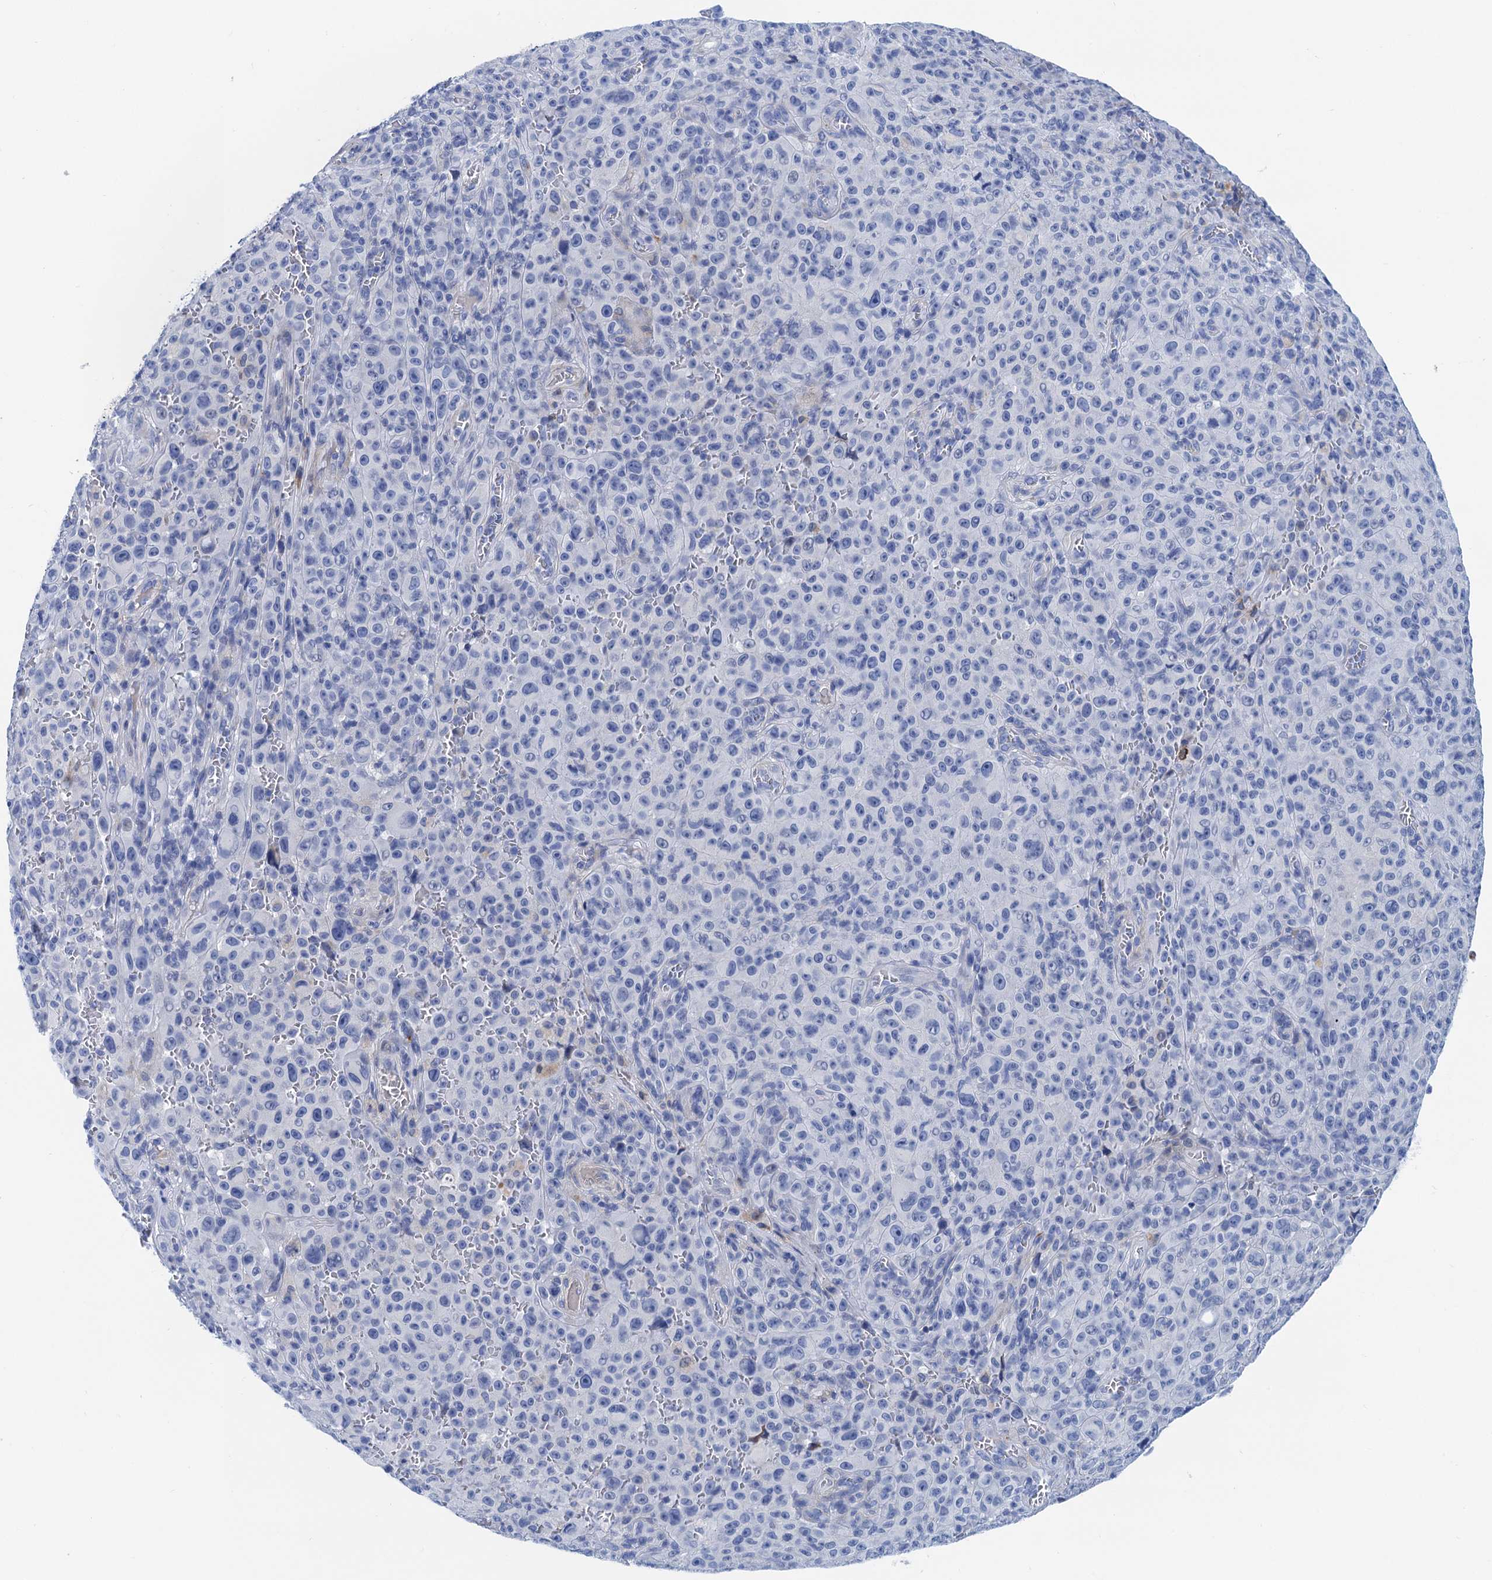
{"staining": {"intensity": "negative", "quantity": "none", "location": "none"}, "tissue": "melanoma", "cell_type": "Tumor cells", "image_type": "cancer", "snomed": [{"axis": "morphology", "description": "Malignant melanoma, NOS"}, {"axis": "topography", "description": "Skin"}], "caption": "This is an immunohistochemistry (IHC) micrograph of melanoma. There is no staining in tumor cells.", "gene": "NLRP10", "patient": {"sex": "female", "age": 82}}